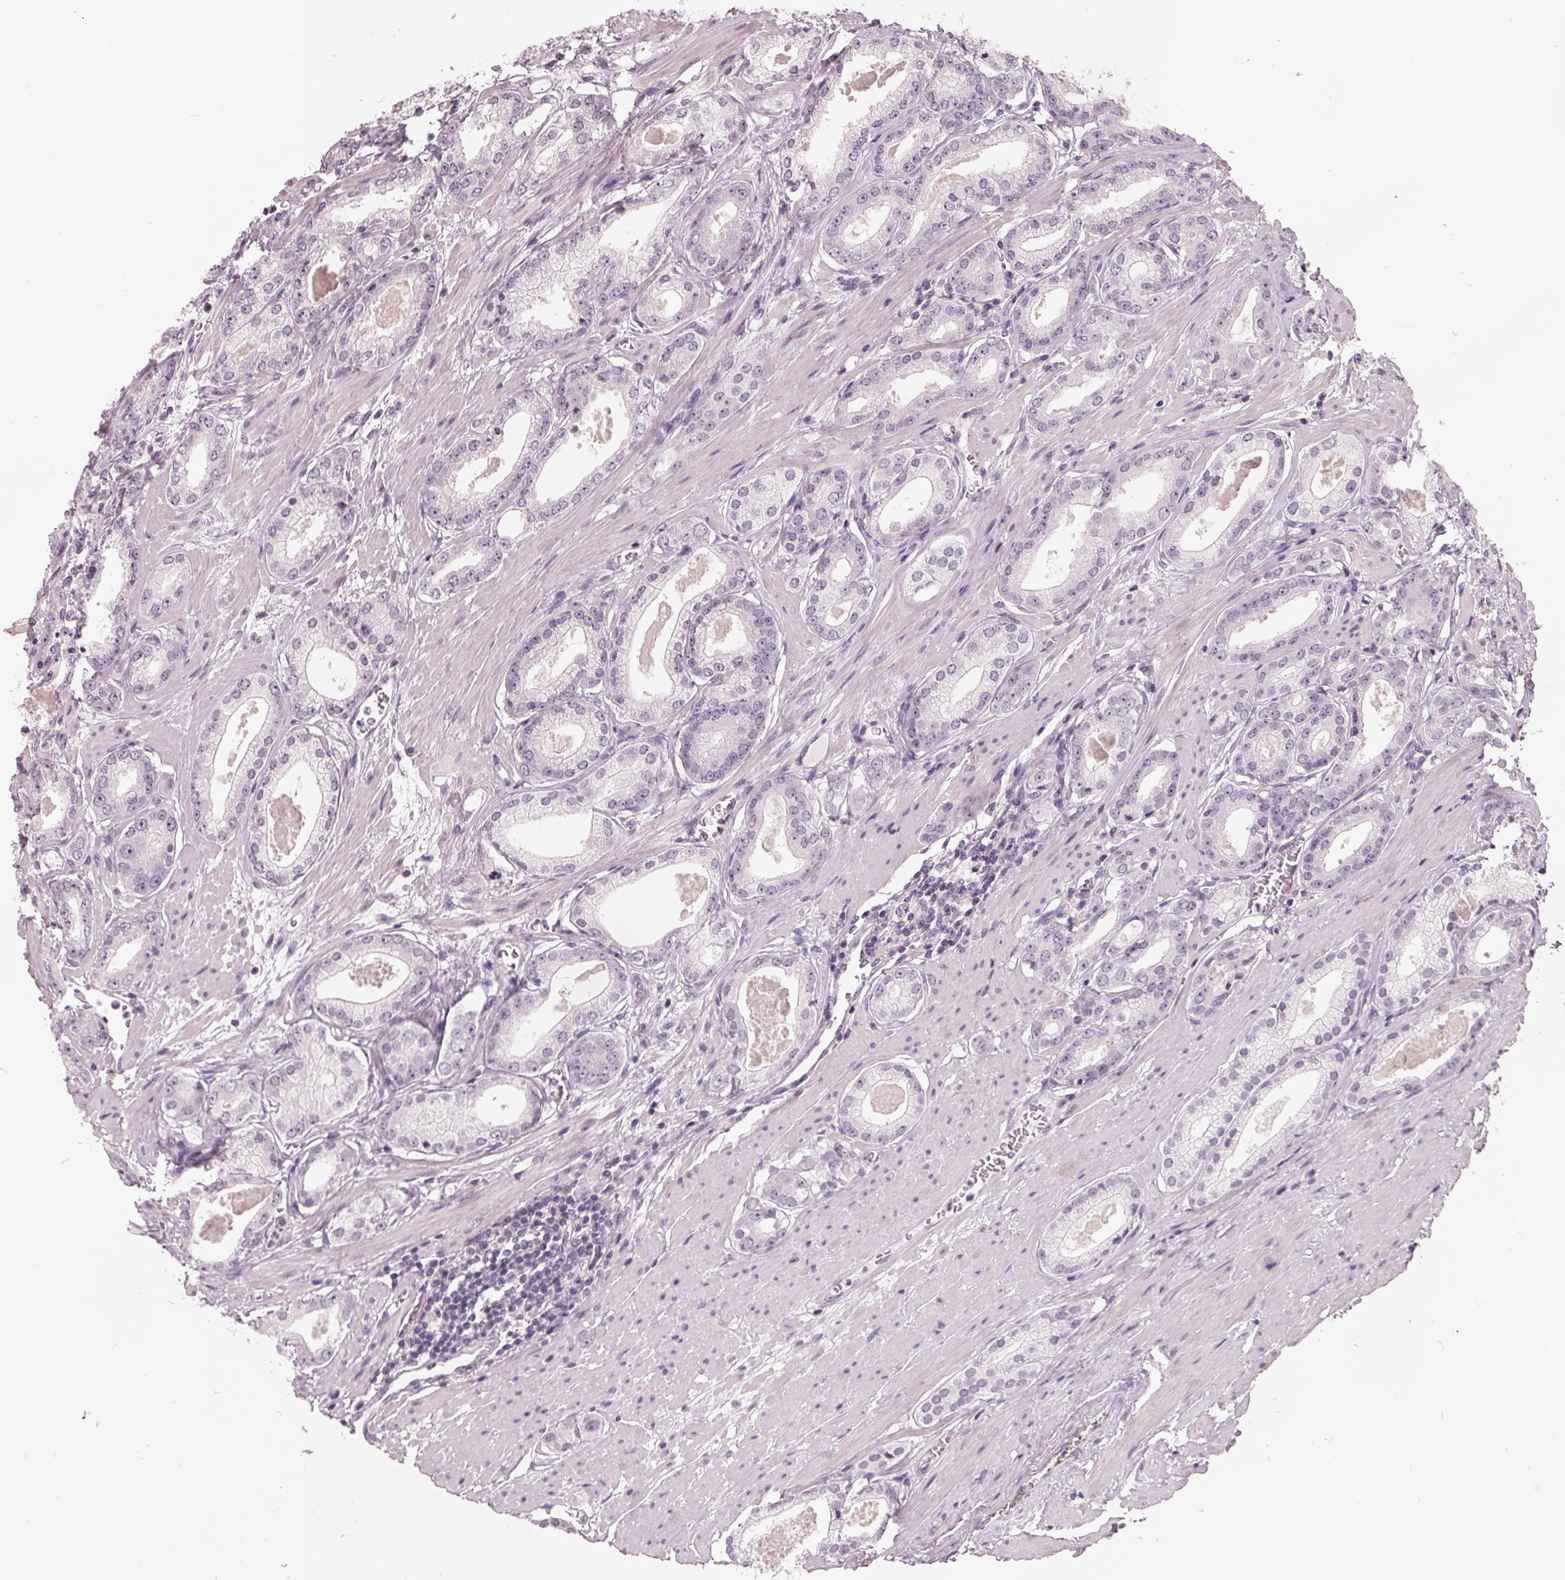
{"staining": {"intensity": "negative", "quantity": "none", "location": "none"}, "tissue": "prostate cancer", "cell_type": "Tumor cells", "image_type": "cancer", "snomed": [{"axis": "morphology", "description": "Adenocarcinoma, NOS"}, {"axis": "morphology", "description": "Adenocarcinoma, Low grade"}, {"axis": "topography", "description": "Prostate"}], "caption": "DAB immunohistochemical staining of prostate cancer demonstrates no significant positivity in tumor cells.", "gene": "FTCD", "patient": {"sex": "male", "age": 64}}